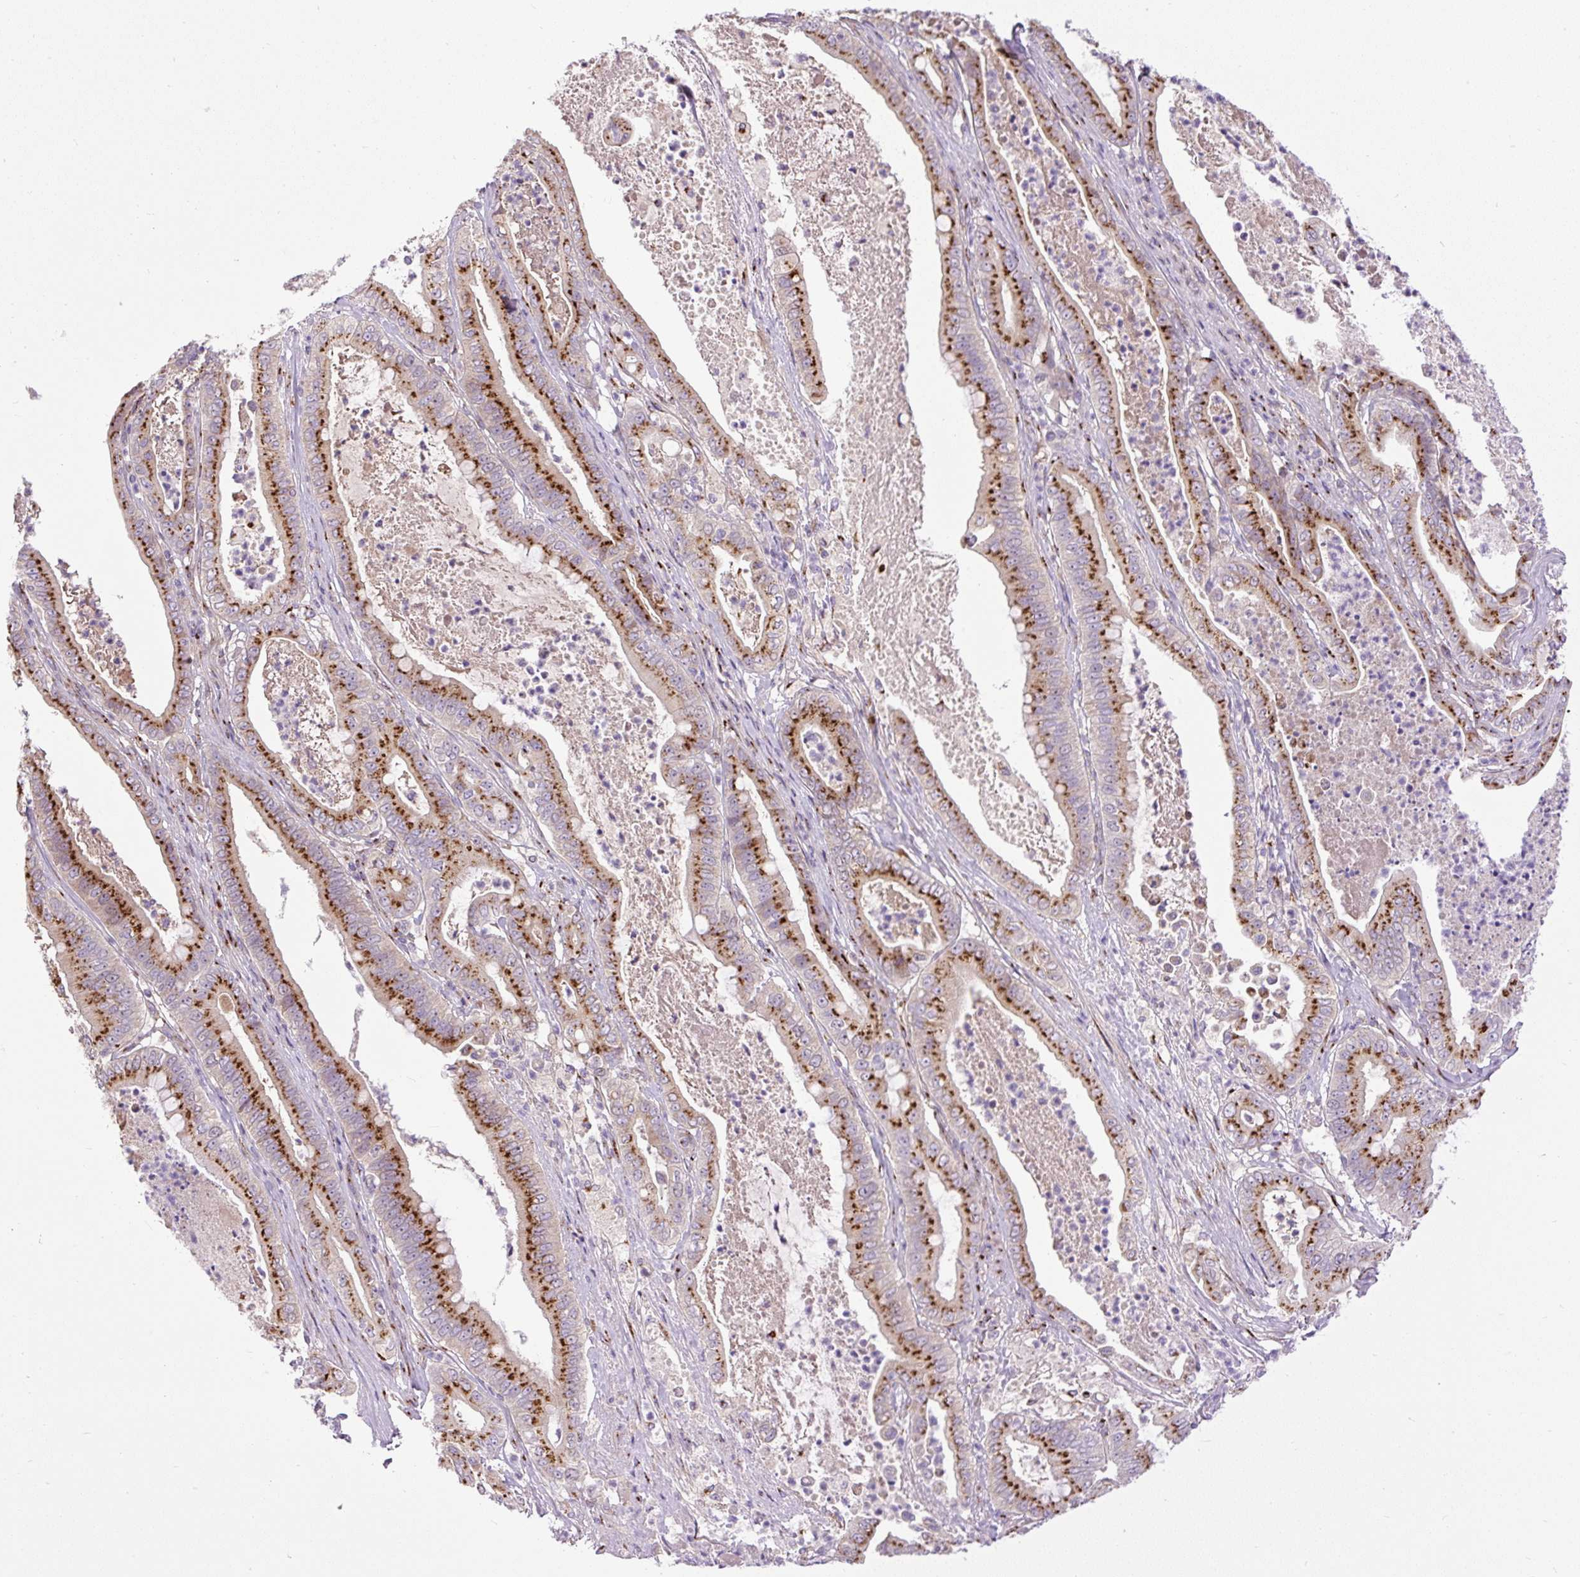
{"staining": {"intensity": "strong", "quantity": ">75%", "location": "cytoplasmic/membranous"}, "tissue": "pancreatic cancer", "cell_type": "Tumor cells", "image_type": "cancer", "snomed": [{"axis": "morphology", "description": "Adenocarcinoma, NOS"}, {"axis": "topography", "description": "Pancreas"}], "caption": "High-magnification brightfield microscopy of pancreatic adenocarcinoma stained with DAB (brown) and counterstained with hematoxylin (blue). tumor cells exhibit strong cytoplasmic/membranous expression is identified in about>75% of cells.", "gene": "MSMP", "patient": {"sex": "male", "age": 71}}